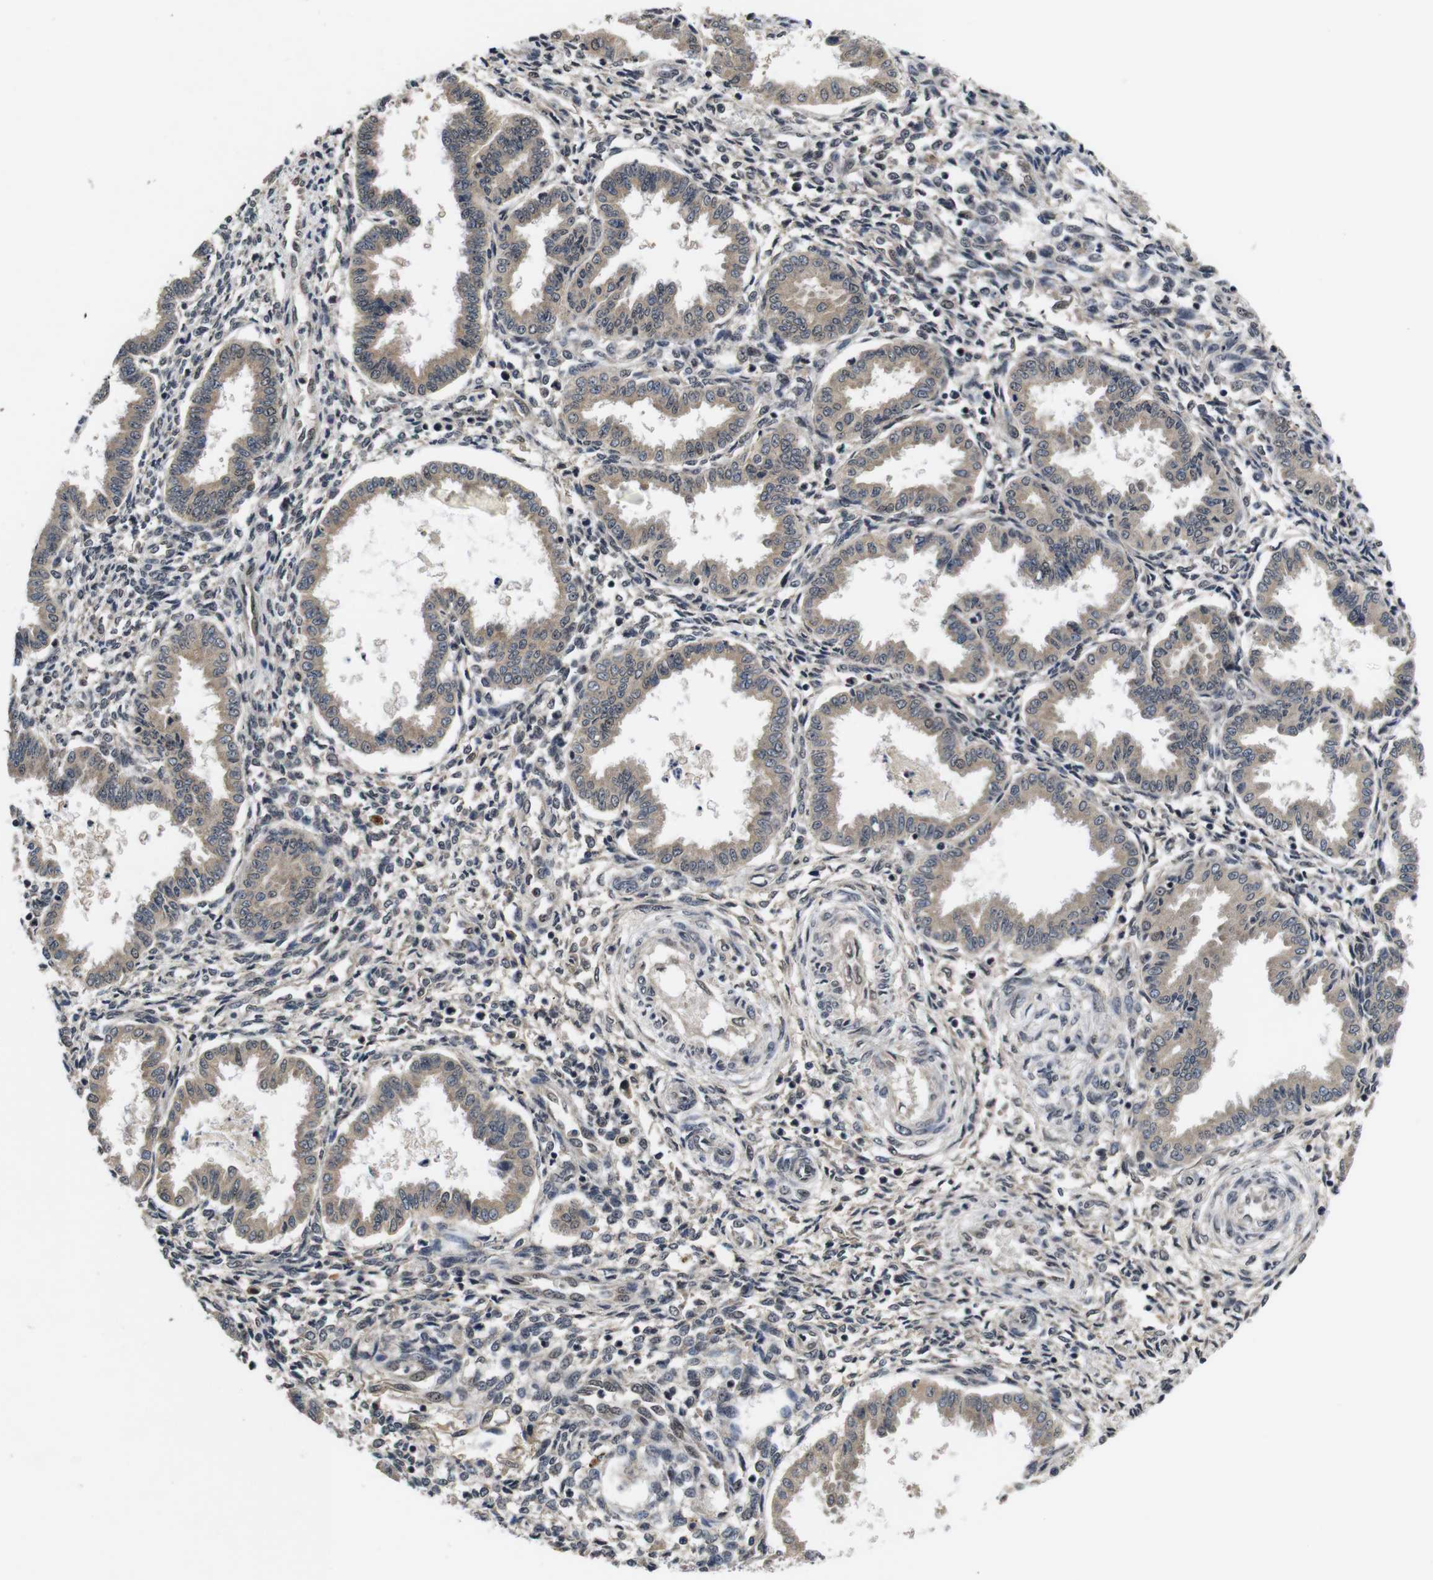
{"staining": {"intensity": "weak", "quantity": "25%-75%", "location": "cytoplasmic/membranous"}, "tissue": "endometrium", "cell_type": "Cells in endometrial stroma", "image_type": "normal", "snomed": [{"axis": "morphology", "description": "Normal tissue, NOS"}, {"axis": "topography", "description": "Endometrium"}], "caption": "An immunohistochemistry (IHC) image of unremarkable tissue is shown. Protein staining in brown highlights weak cytoplasmic/membranous positivity in endometrium within cells in endometrial stroma. (DAB IHC with brightfield microscopy, high magnification).", "gene": "ZBTB46", "patient": {"sex": "female", "age": 33}}